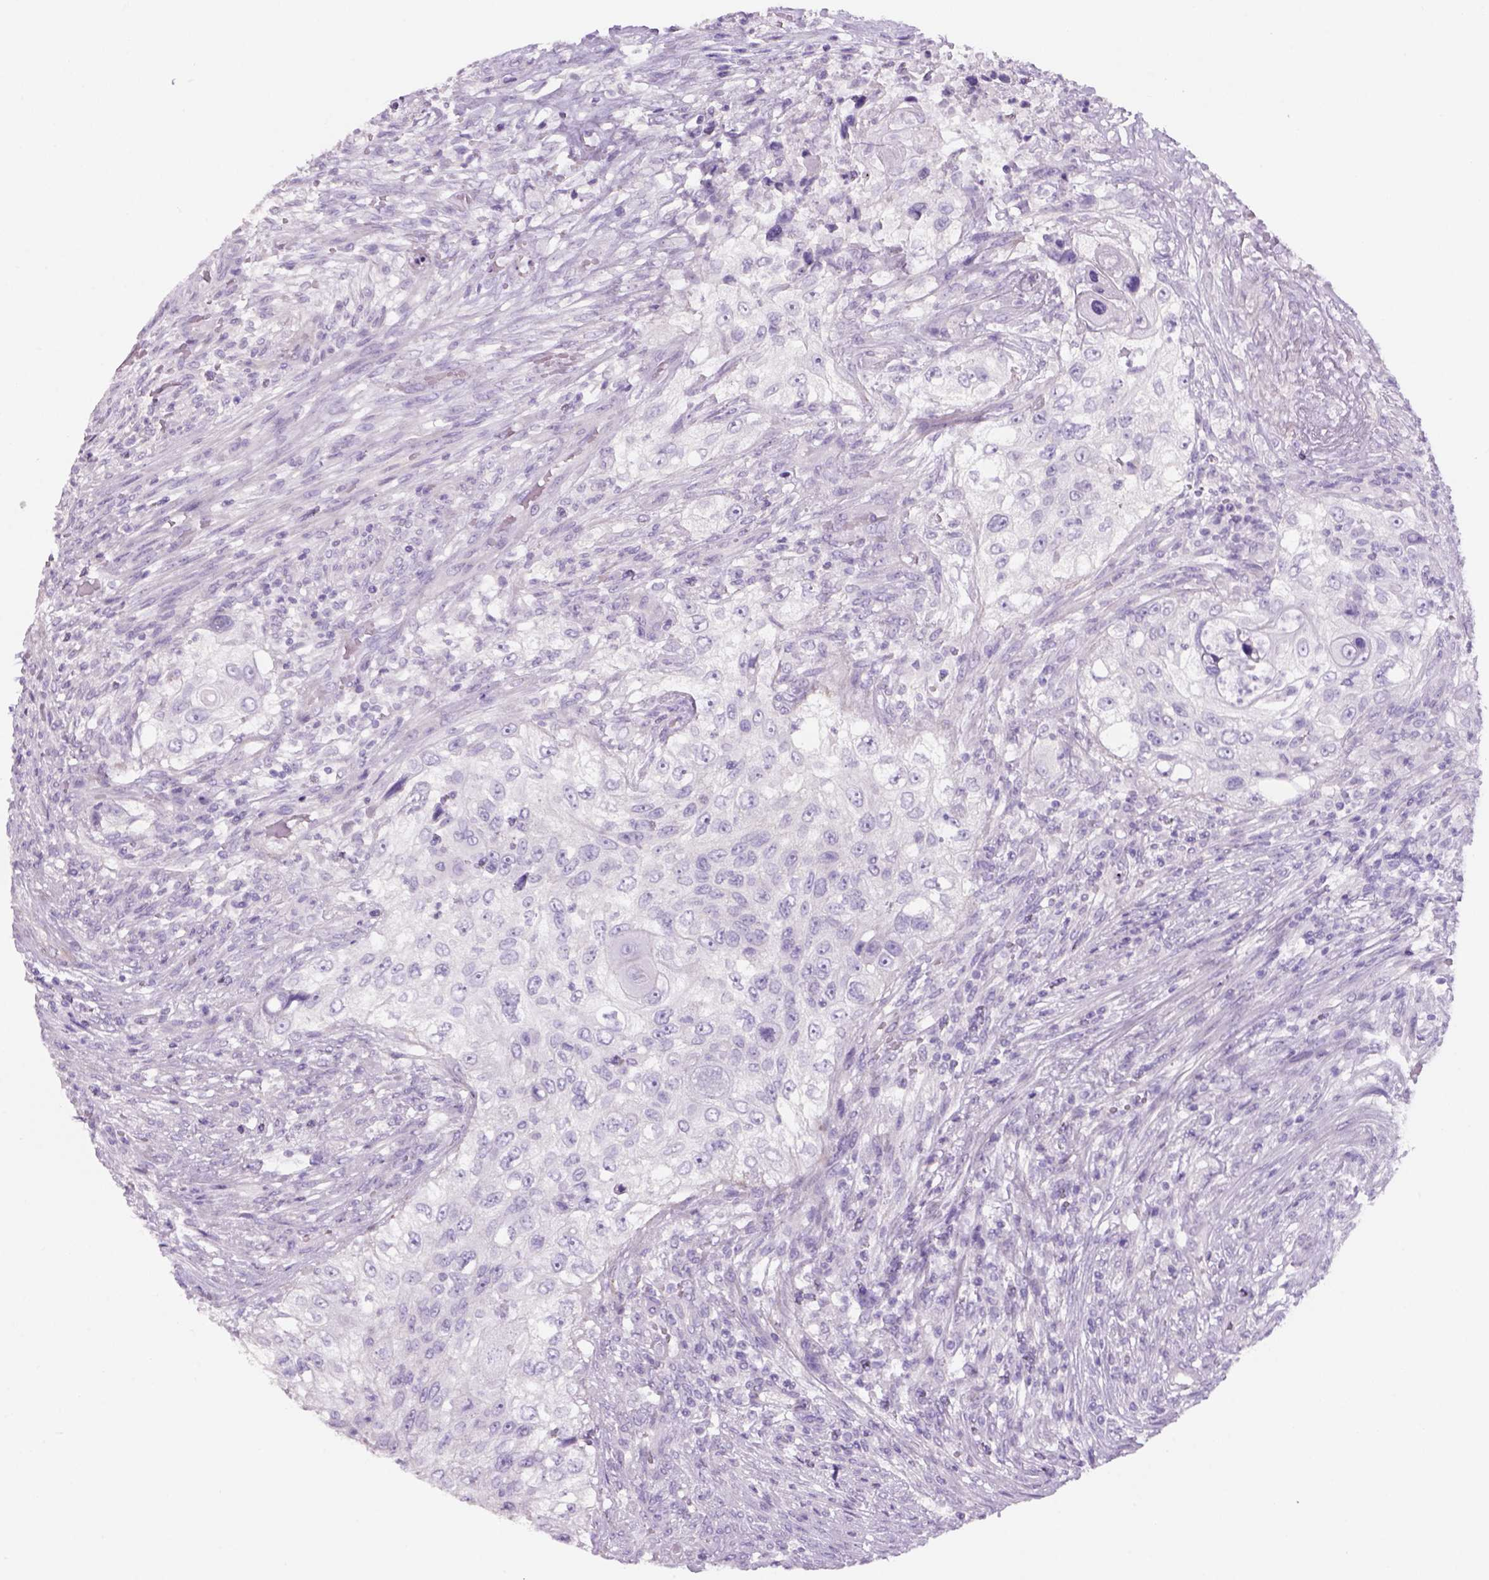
{"staining": {"intensity": "negative", "quantity": "none", "location": "none"}, "tissue": "urothelial cancer", "cell_type": "Tumor cells", "image_type": "cancer", "snomed": [{"axis": "morphology", "description": "Urothelial carcinoma, High grade"}, {"axis": "topography", "description": "Urinary bladder"}], "caption": "High-grade urothelial carcinoma stained for a protein using immunohistochemistry (IHC) reveals no expression tumor cells.", "gene": "TENM4", "patient": {"sex": "female", "age": 60}}